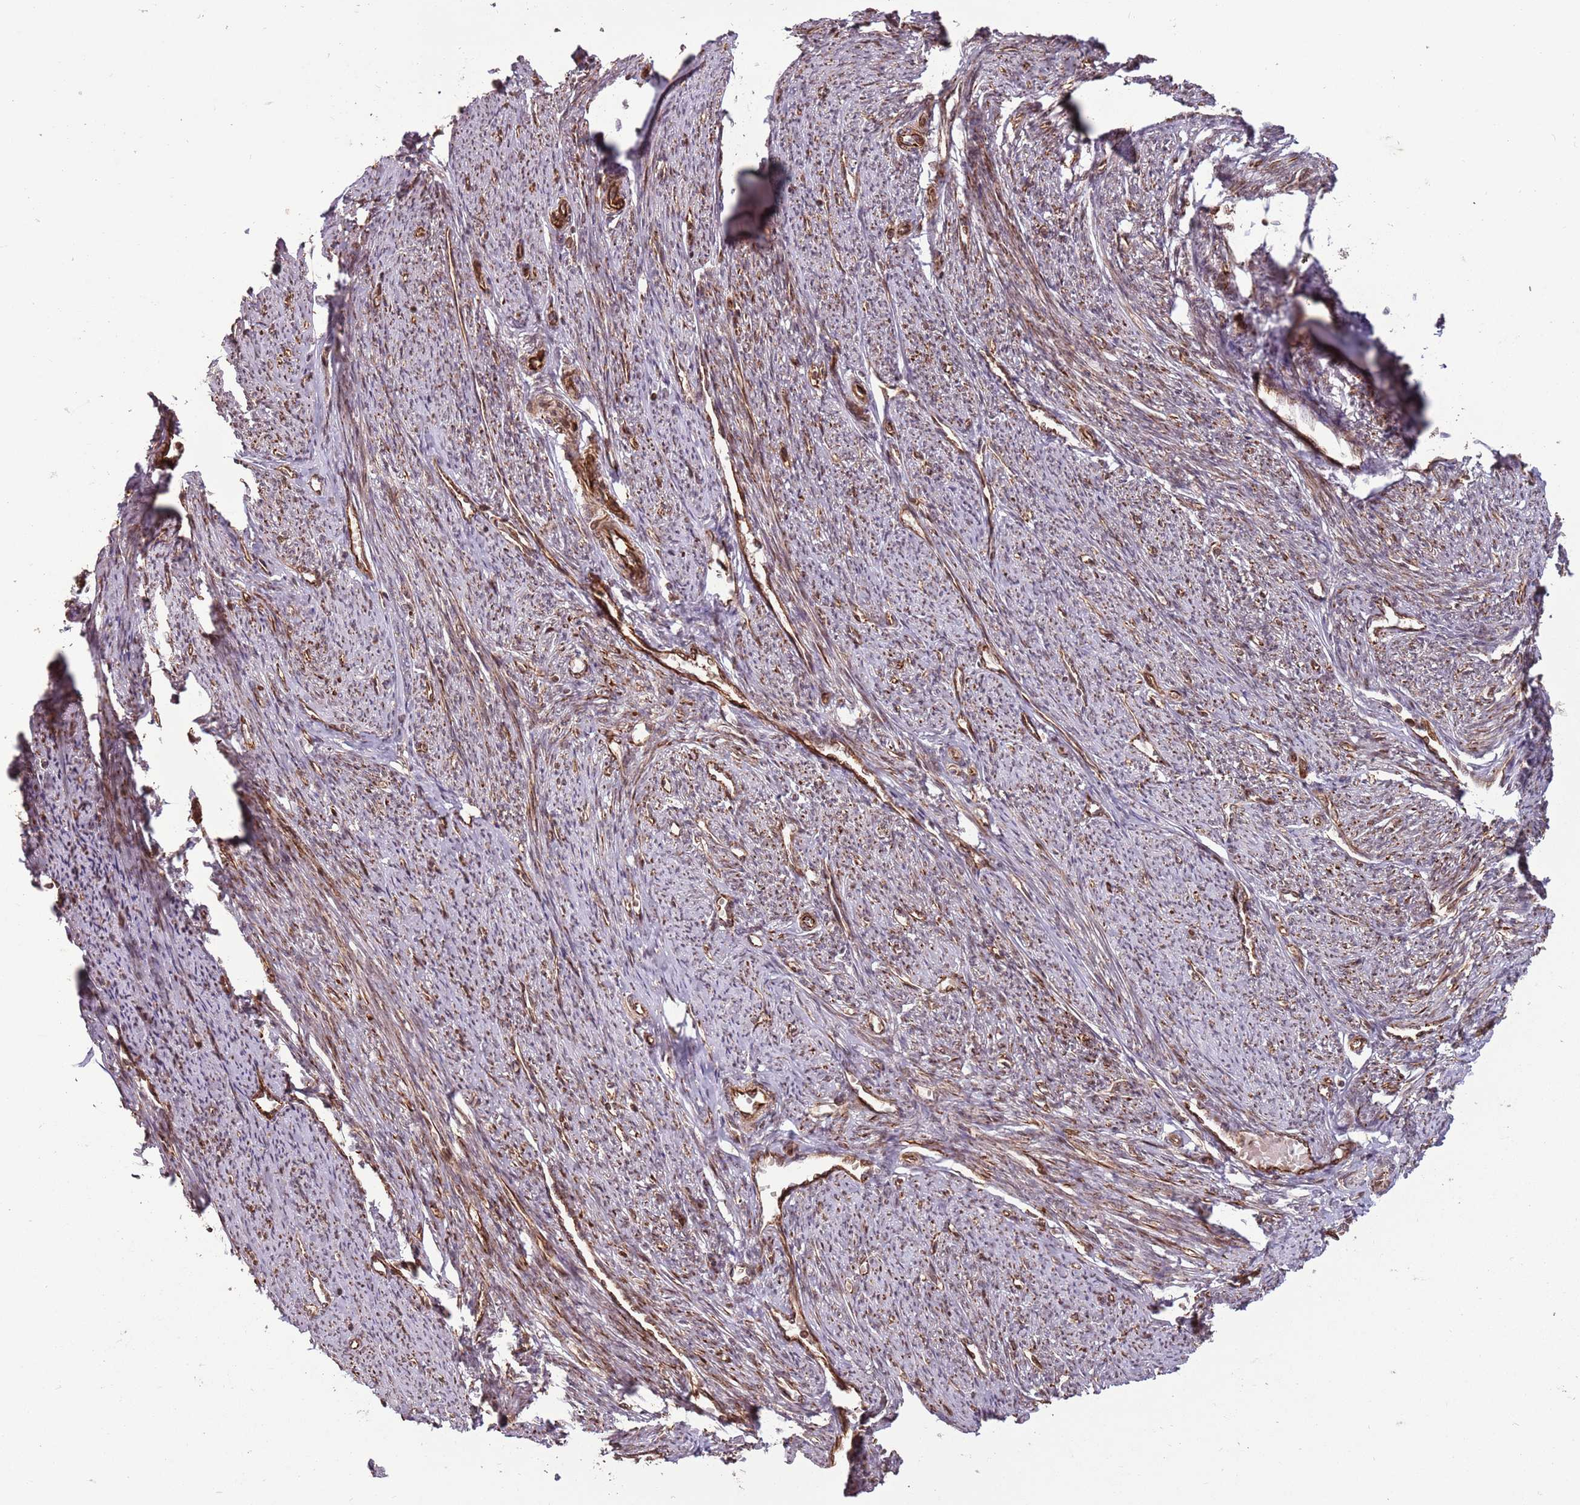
{"staining": {"intensity": "strong", "quantity": "25%-75%", "location": "cytoplasmic/membranous,nuclear"}, "tissue": "smooth muscle", "cell_type": "Smooth muscle cells", "image_type": "normal", "snomed": [{"axis": "morphology", "description": "Normal tissue, NOS"}, {"axis": "topography", "description": "Smooth muscle"}, {"axis": "topography", "description": "Uterus"}], "caption": "Strong cytoplasmic/membranous,nuclear protein staining is appreciated in approximately 25%-75% of smooth muscle cells in smooth muscle.", "gene": "ADAMTS3", "patient": {"sex": "female", "age": 59}}